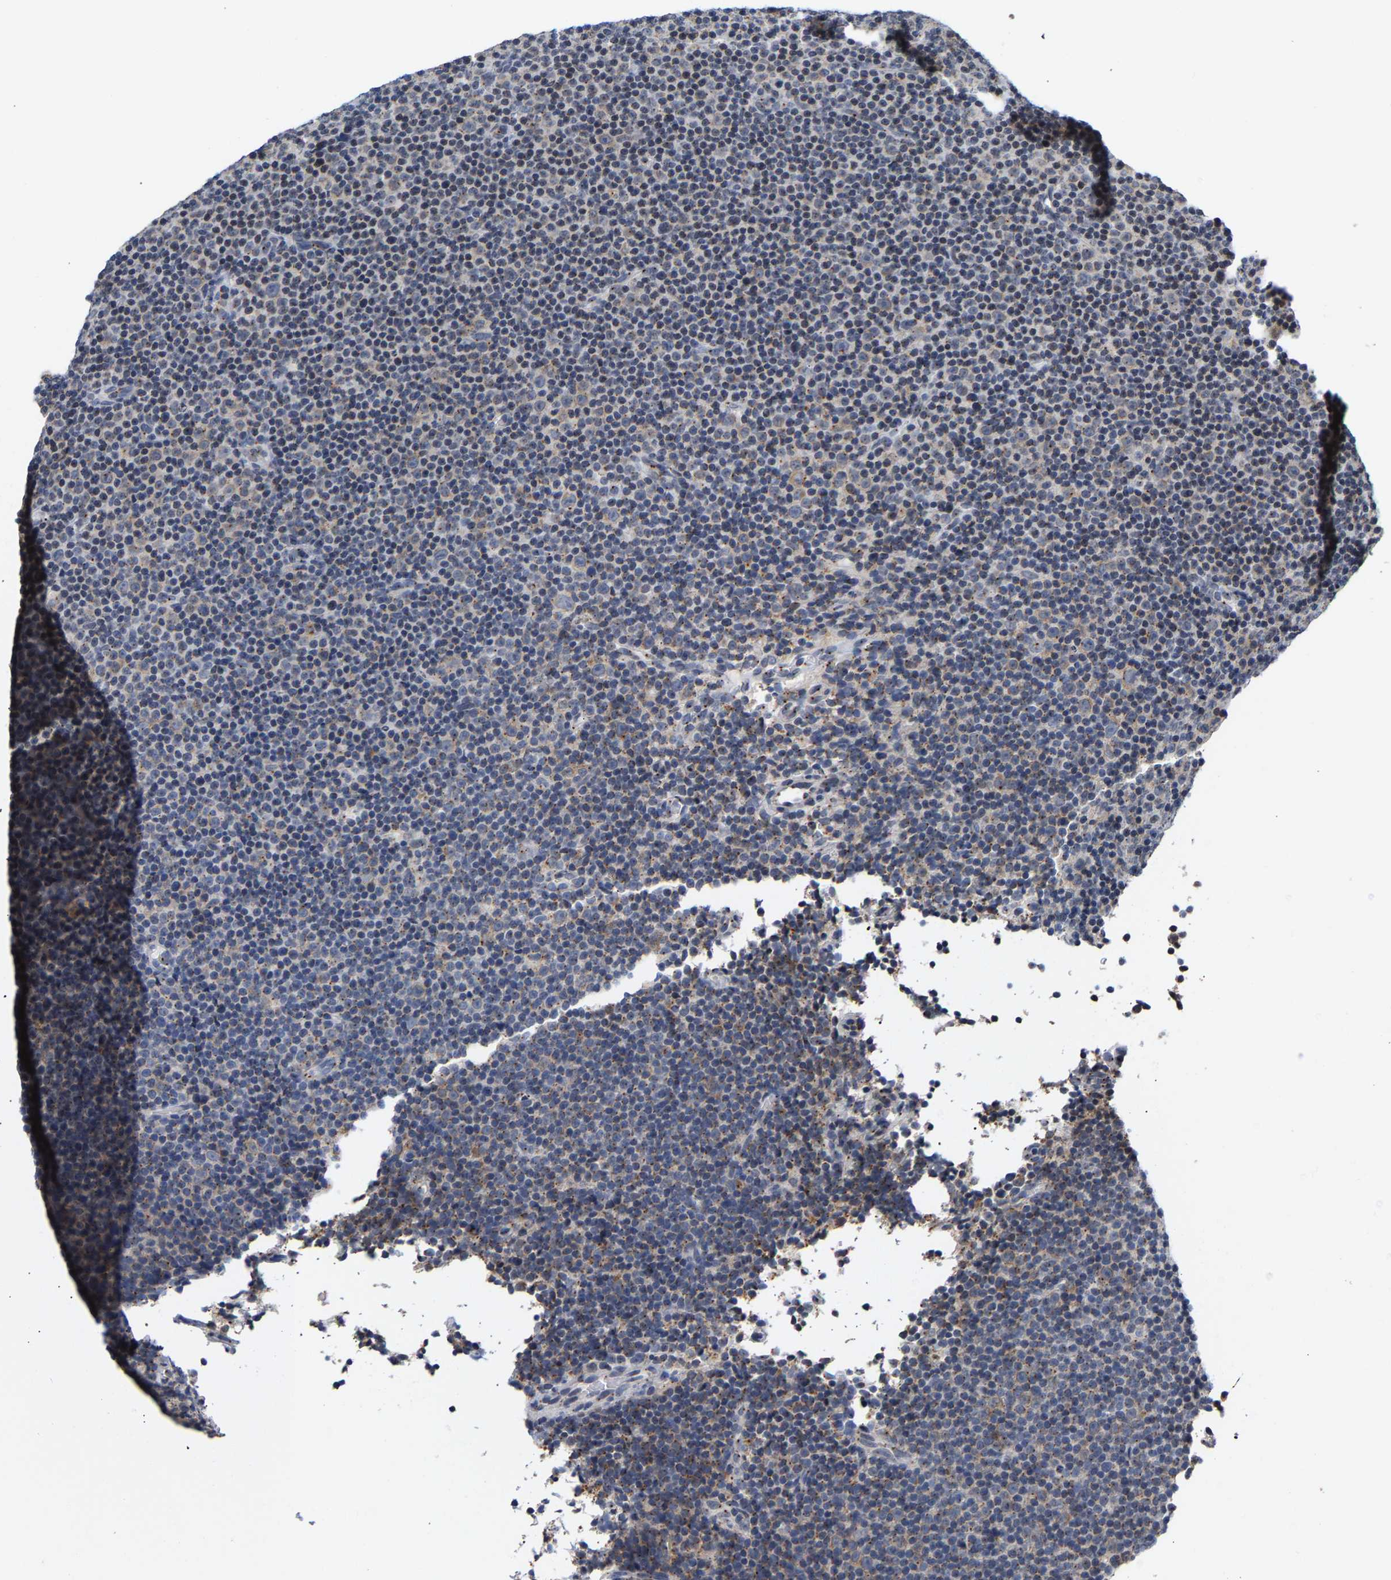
{"staining": {"intensity": "moderate", "quantity": "<25%", "location": "cytoplasmic/membranous"}, "tissue": "lymphoma", "cell_type": "Tumor cells", "image_type": "cancer", "snomed": [{"axis": "morphology", "description": "Malignant lymphoma, non-Hodgkin's type, Low grade"}, {"axis": "topography", "description": "Lymph node"}], "caption": "Moderate cytoplasmic/membranous positivity for a protein is present in about <25% of tumor cells of low-grade malignant lymphoma, non-Hodgkin's type using IHC.", "gene": "PCNT", "patient": {"sex": "female", "age": 67}}